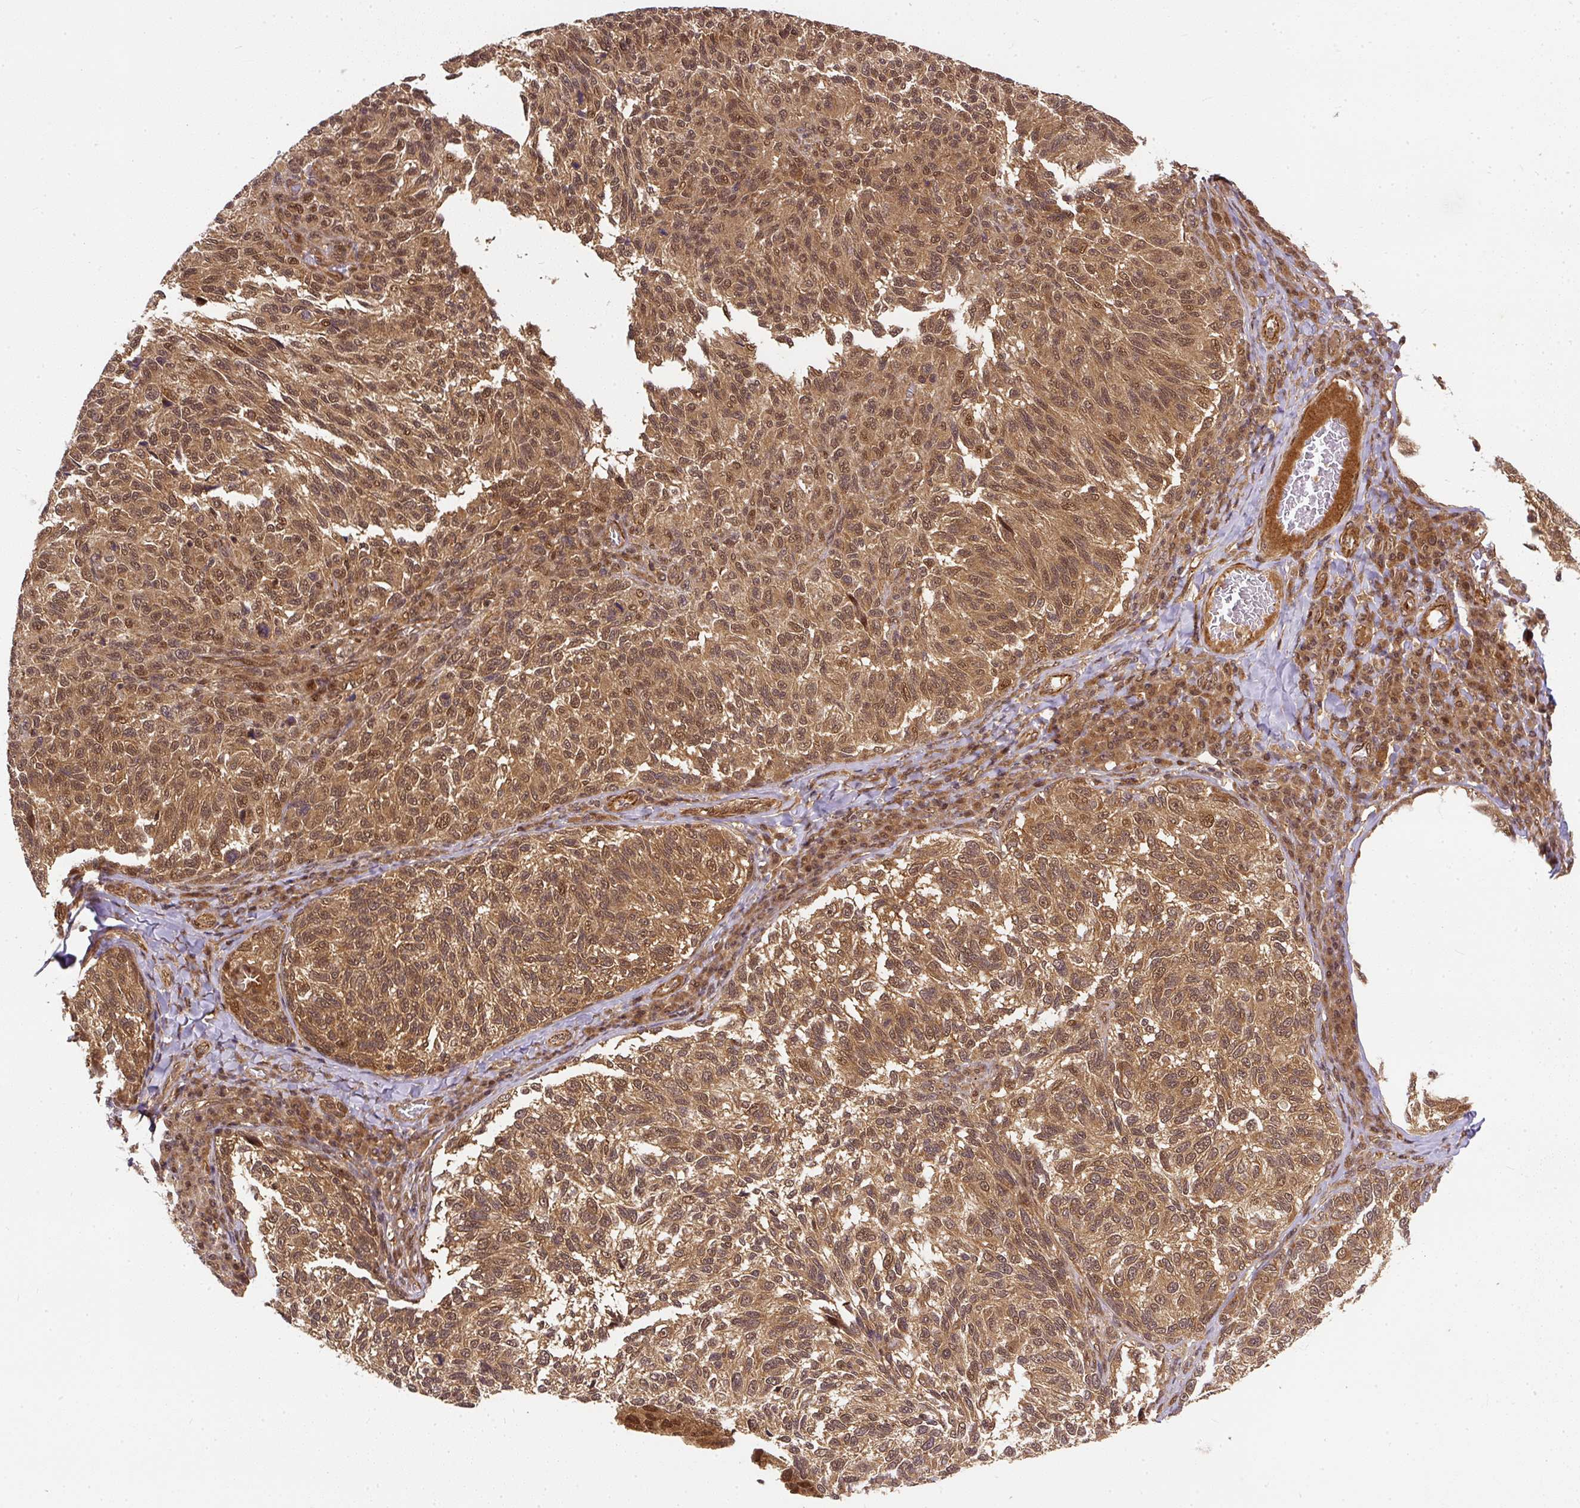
{"staining": {"intensity": "moderate", "quantity": ">75%", "location": "cytoplasmic/membranous,nuclear"}, "tissue": "melanoma", "cell_type": "Tumor cells", "image_type": "cancer", "snomed": [{"axis": "morphology", "description": "Malignant melanoma, NOS"}, {"axis": "topography", "description": "Skin"}], "caption": "Protein expression analysis of human melanoma reveals moderate cytoplasmic/membranous and nuclear expression in approximately >75% of tumor cells.", "gene": "PSMD1", "patient": {"sex": "female", "age": 73}}